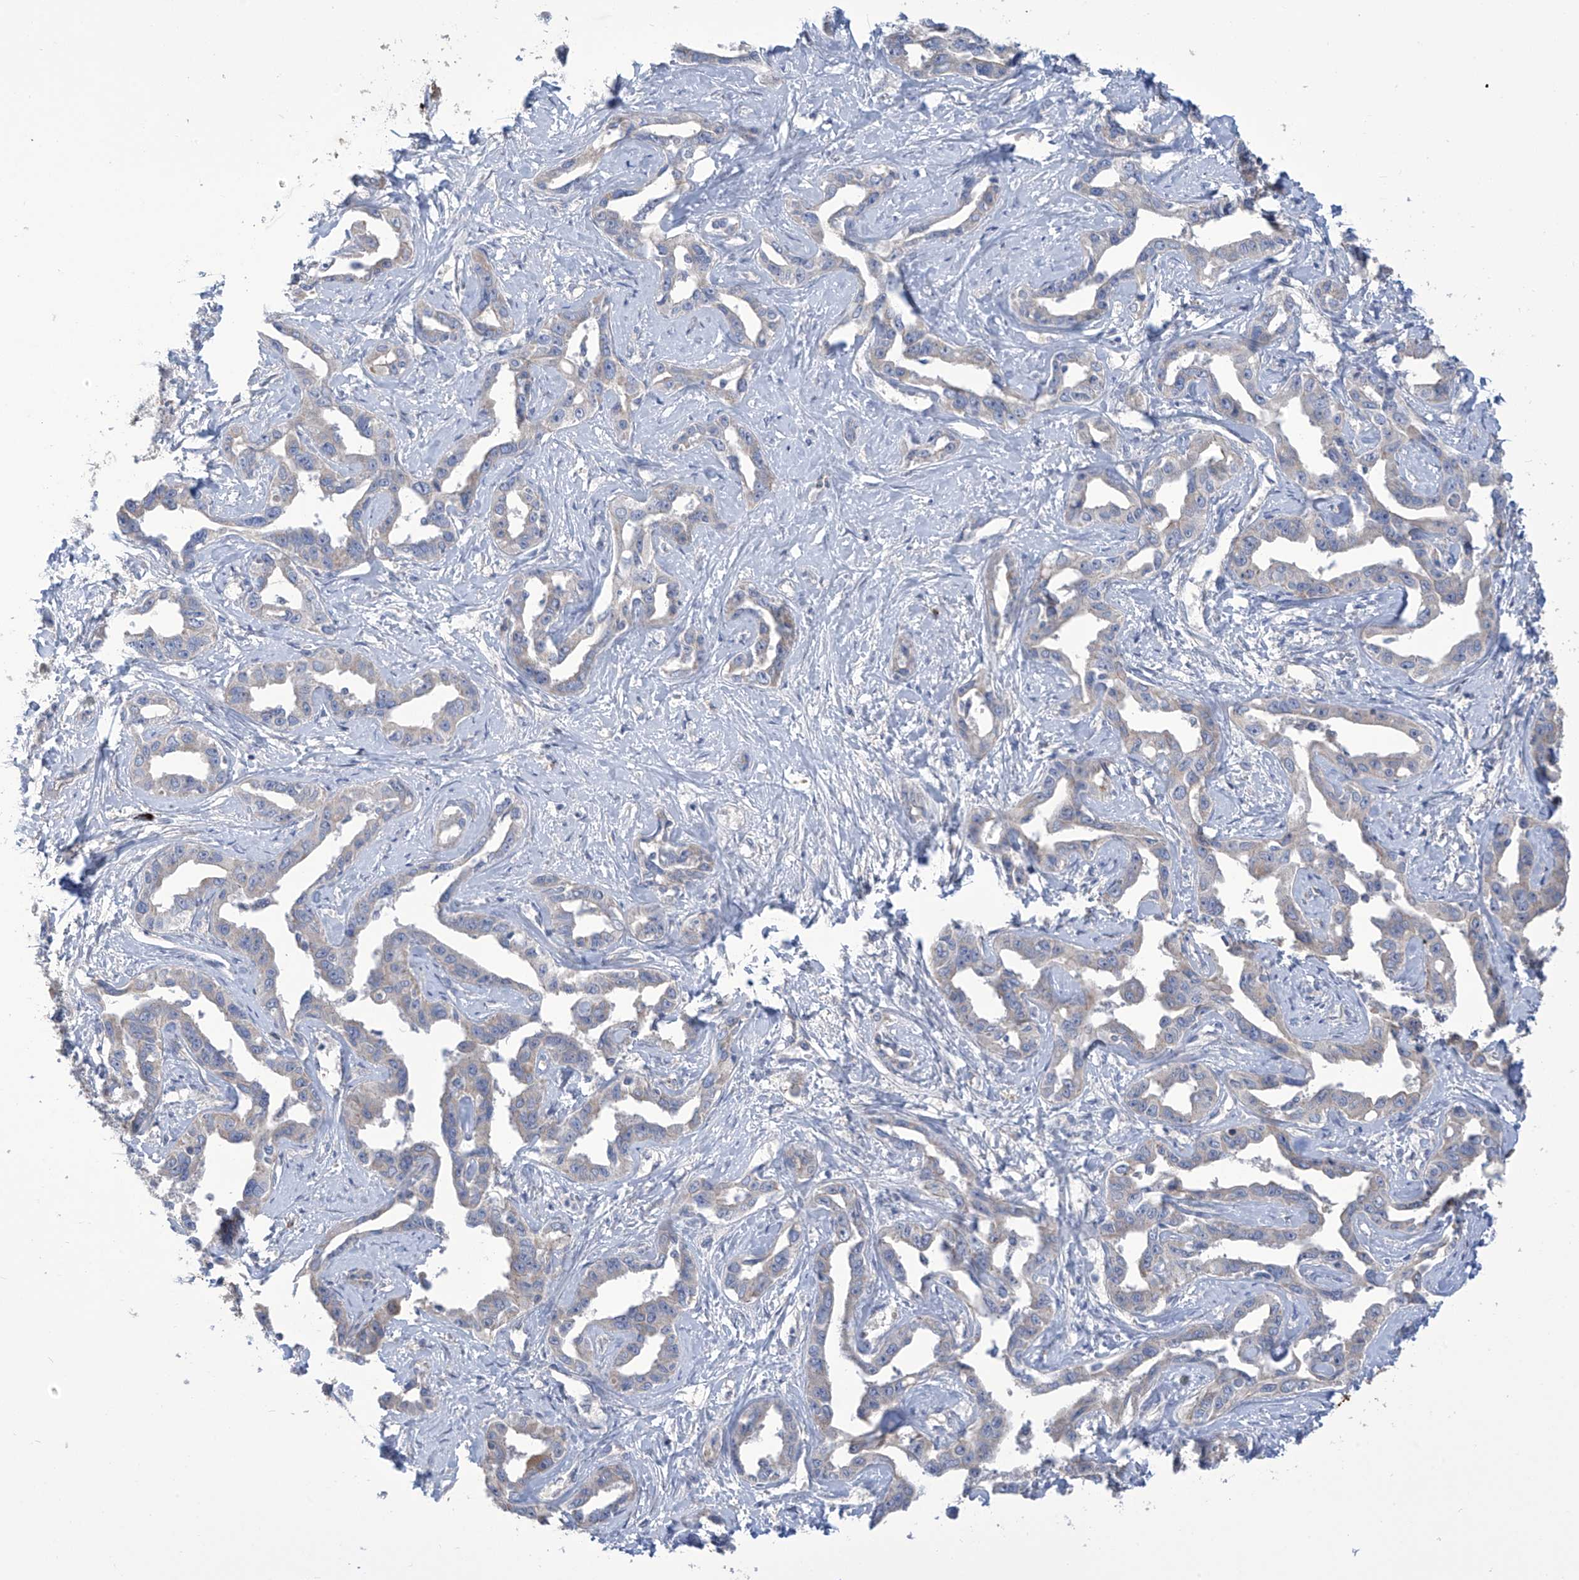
{"staining": {"intensity": "negative", "quantity": "none", "location": "none"}, "tissue": "liver cancer", "cell_type": "Tumor cells", "image_type": "cancer", "snomed": [{"axis": "morphology", "description": "Cholangiocarcinoma"}, {"axis": "topography", "description": "Liver"}], "caption": "There is no significant staining in tumor cells of liver cancer.", "gene": "IBA57", "patient": {"sex": "male", "age": 59}}